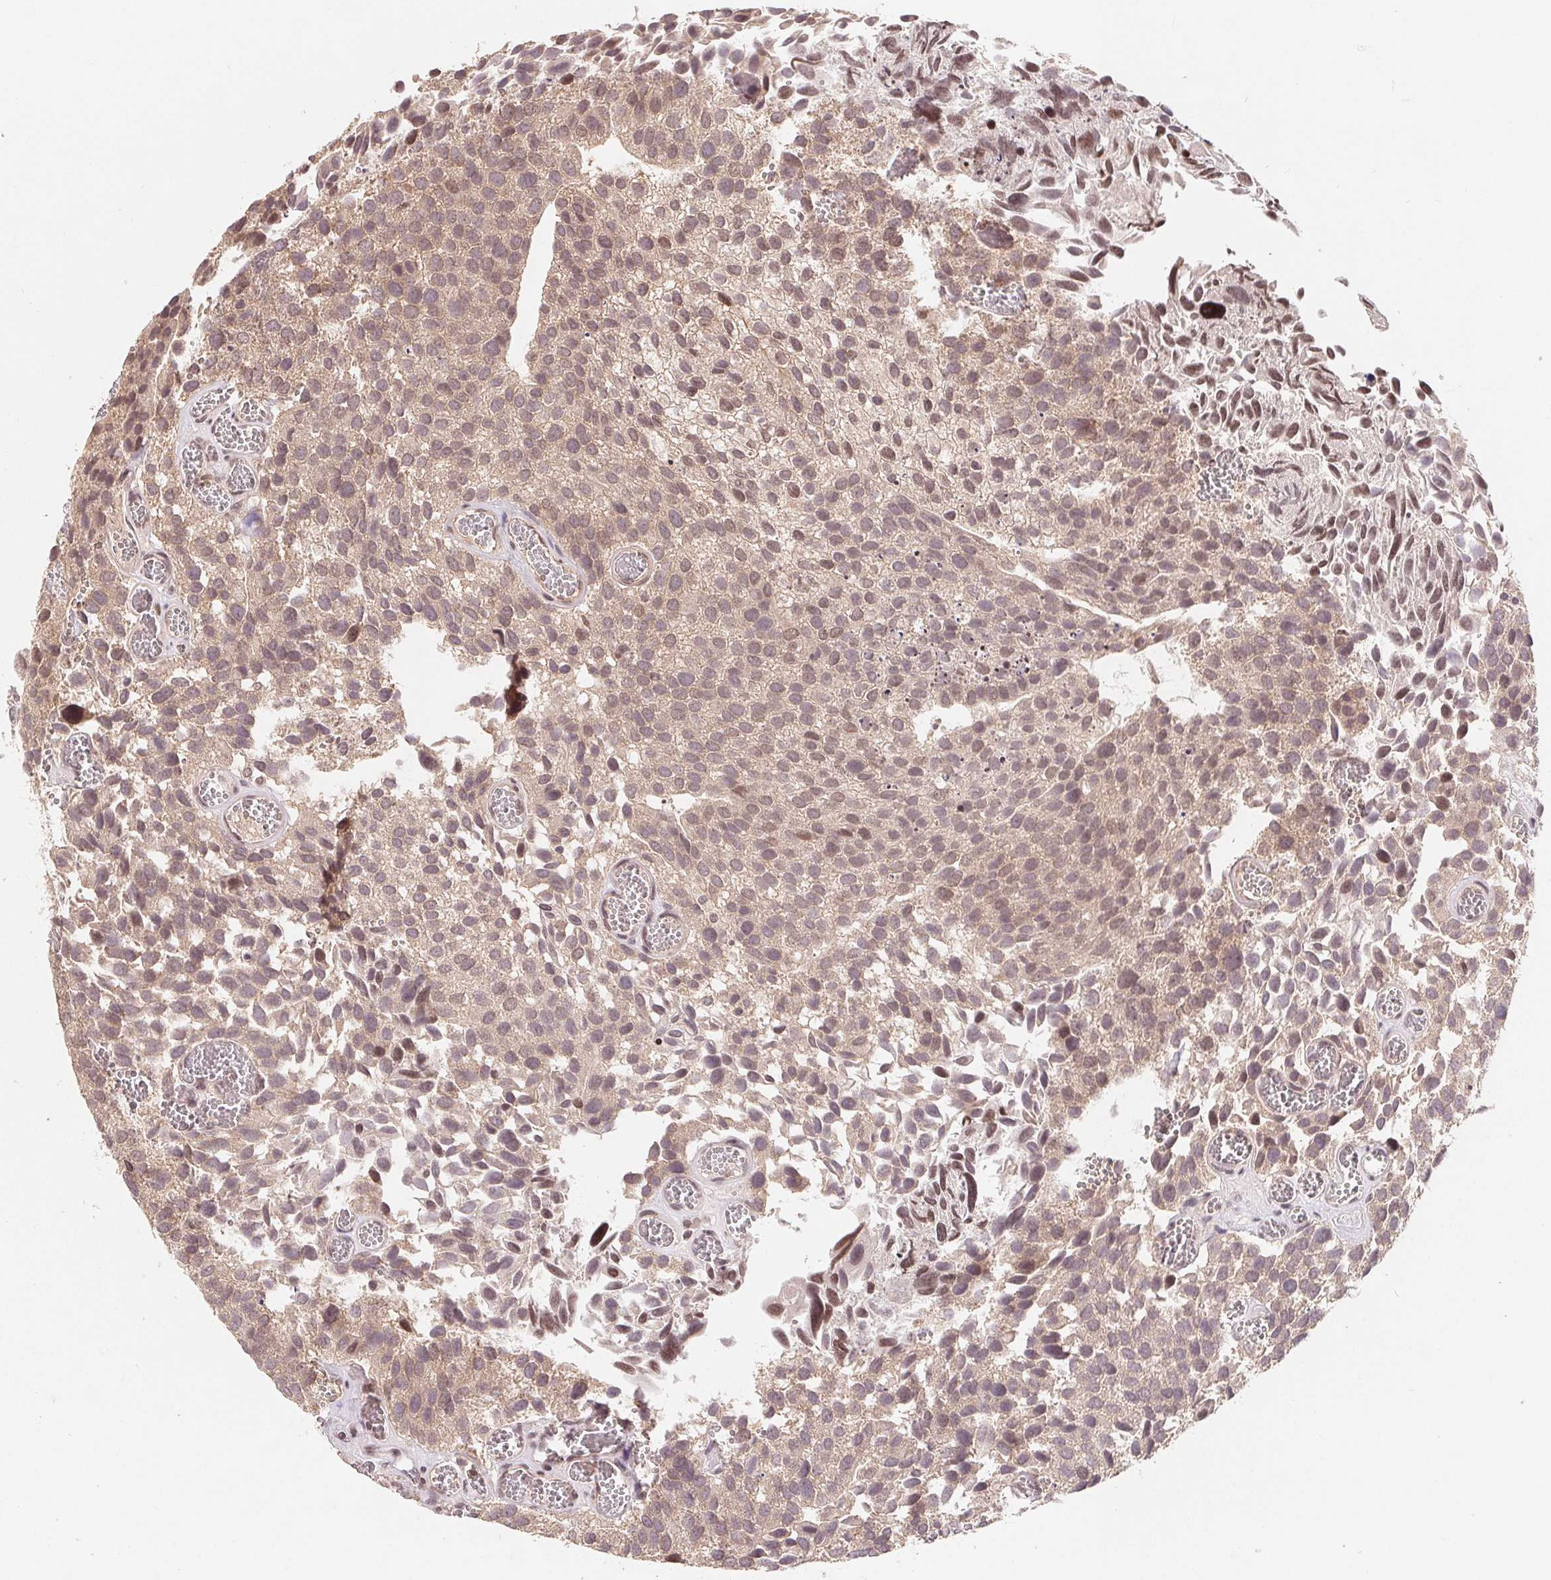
{"staining": {"intensity": "moderate", "quantity": "<25%", "location": "cytoplasmic/membranous,nuclear"}, "tissue": "urothelial cancer", "cell_type": "Tumor cells", "image_type": "cancer", "snomed": [{"axis": "morphology", "description": "Urothelial carcinoma, Low grade"}, {"axis": "topography", "description": "Urinary bladder"}], "caption": "Immunohistochemical staining of human urothelial cancer demonstrates low levels of moderate cytoplasmic/membranous and nuclear expression in about <25% of tumor cells.", "gene": "HMGN3", "patient": {"sex": "female", "age": 69}}